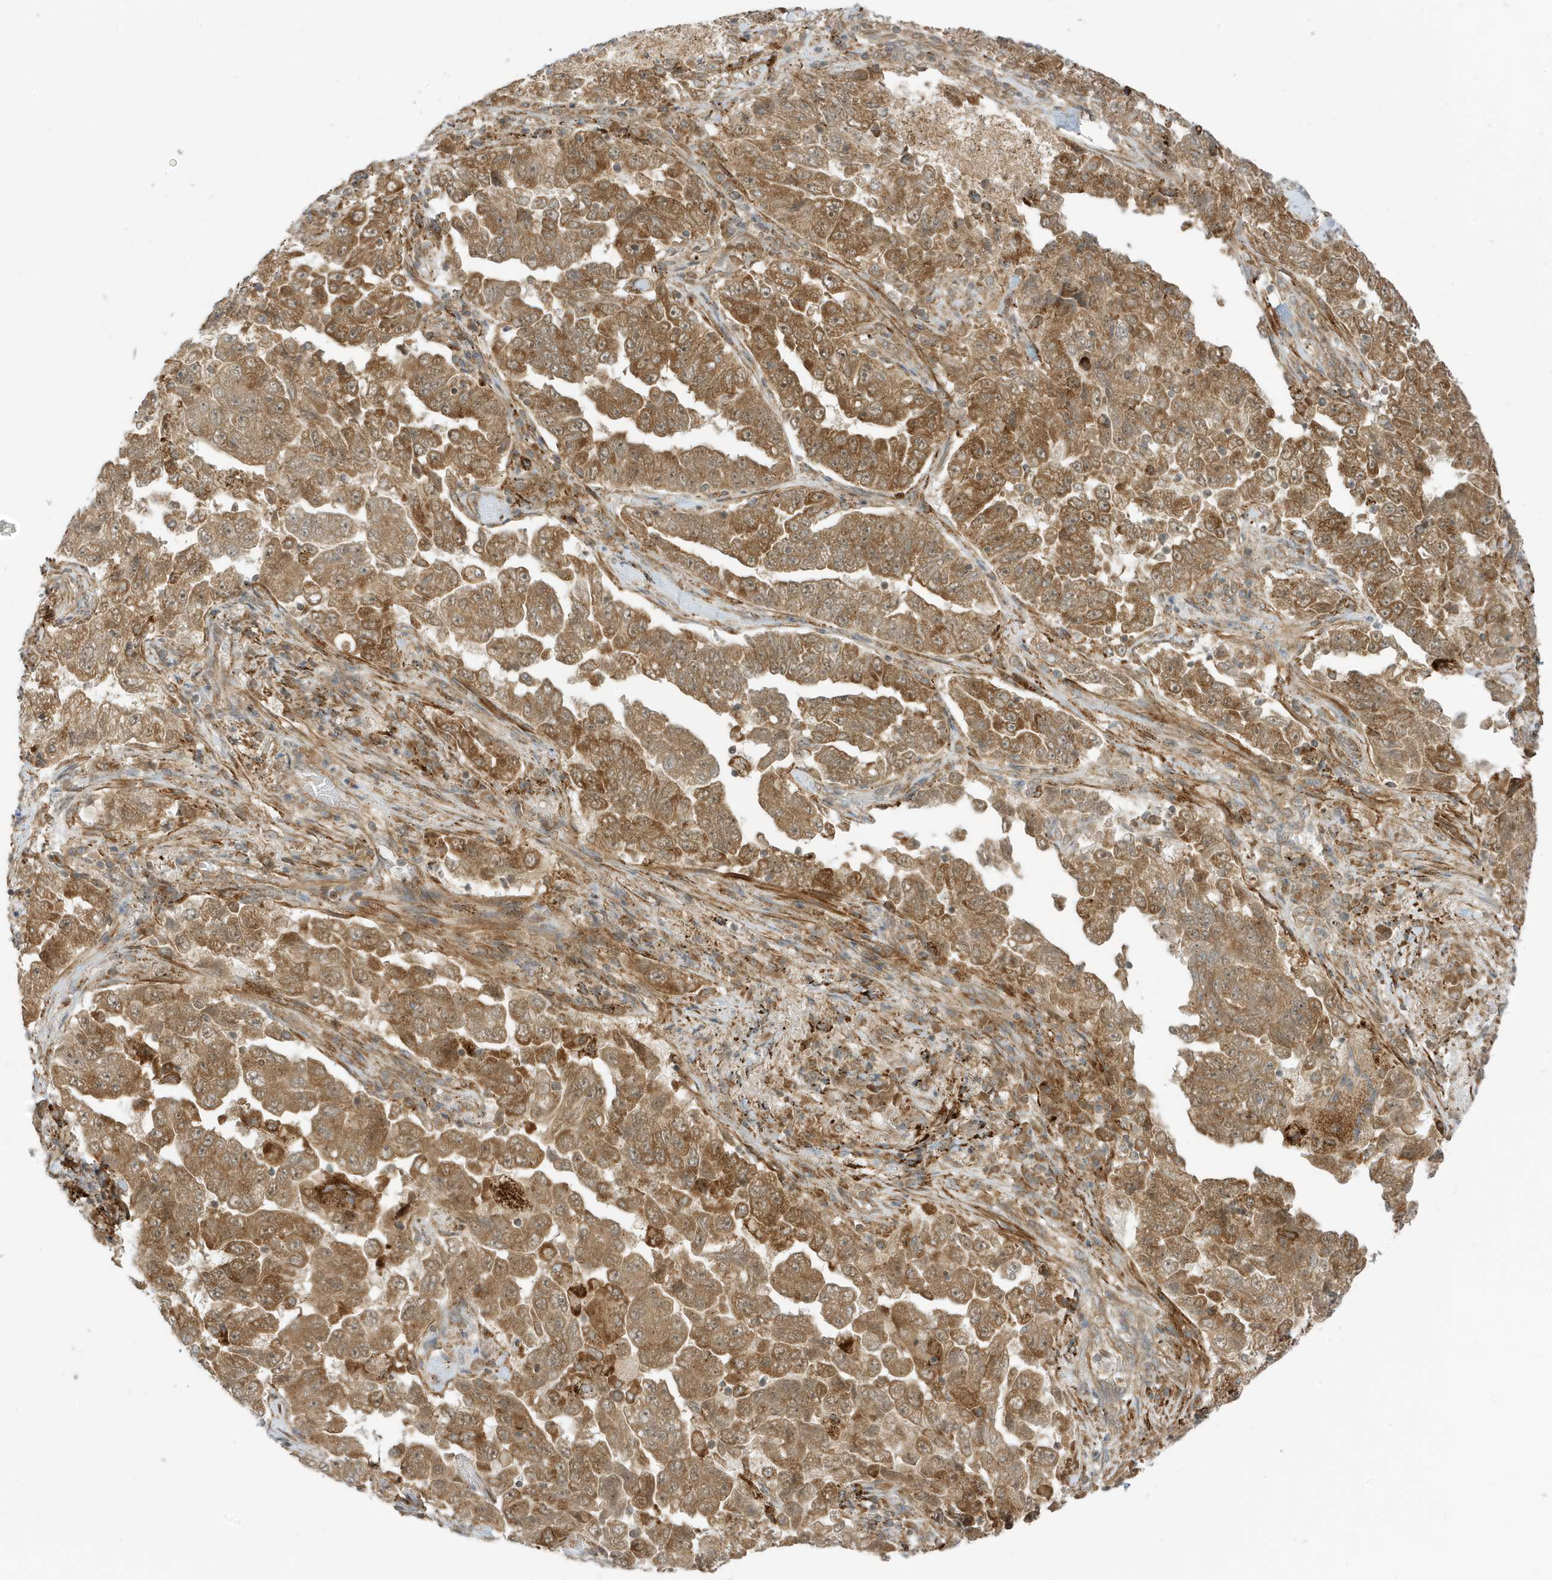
{"staining": {"intensity": "moderate", "quantity": ">75%", "location": "cytoplasmic/membranous"}, "tissue": "lung cancer", "cell_type": "Tumor cells", "image_type": "cancer", "snomed": [{"axis": "morphology", "description": "Adenocarcinoma, NOS"}, {"axis": "topography", "description": "Lung"}], "caption": "Lung cancer was stained to show a protein in brown. There is medium levels of moderate cytoplasmic/membranous positivity in about >75% of tumor cells. (DAB (3,3'-diaminobenzidine) IHC with brightfield microscopy, high magnification).", "gene": "DHX36", "patient": {"sex": "female", "age": 51}}